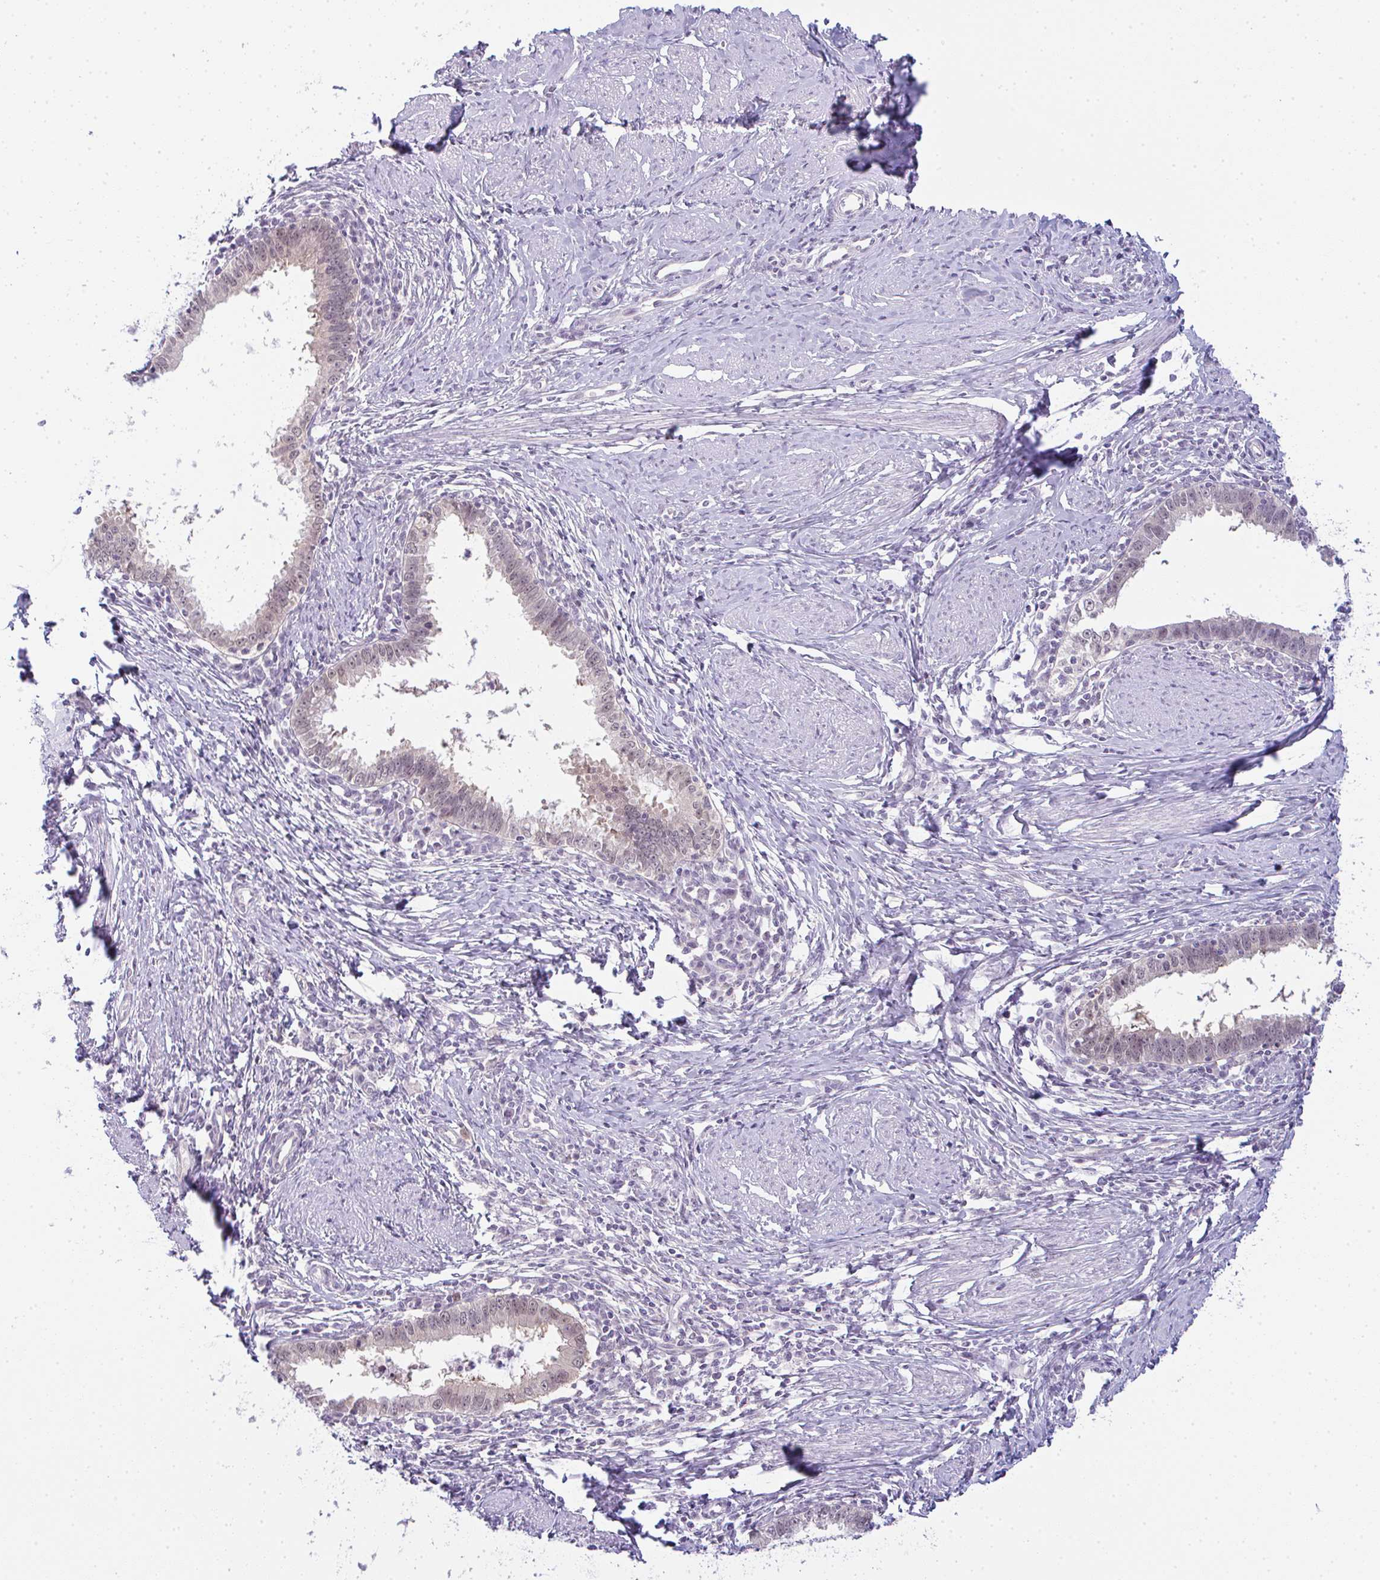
{"staining": {"intensity": "weak", "quantity": "<25%", "location": "nuclear"}, "tissue": "cervical cancer", "cell_type": "Tumor cells", "image_type": "cancer", "snomed": [{"axis": "morphology", "description": "Adenocarcinoma, NOS"}, {"axis": "topography", "description": "Cervix"}], "caption": "IHC micrograph of neoplastic tissue: human cervical cancer (adenocarcinoma) stained with DAB demonstrates no significant protein expression in tumor cells. Nuclei are stained in blue.", "gene": "CSE1L", "patient": {"sex": "female", "age": 36}}